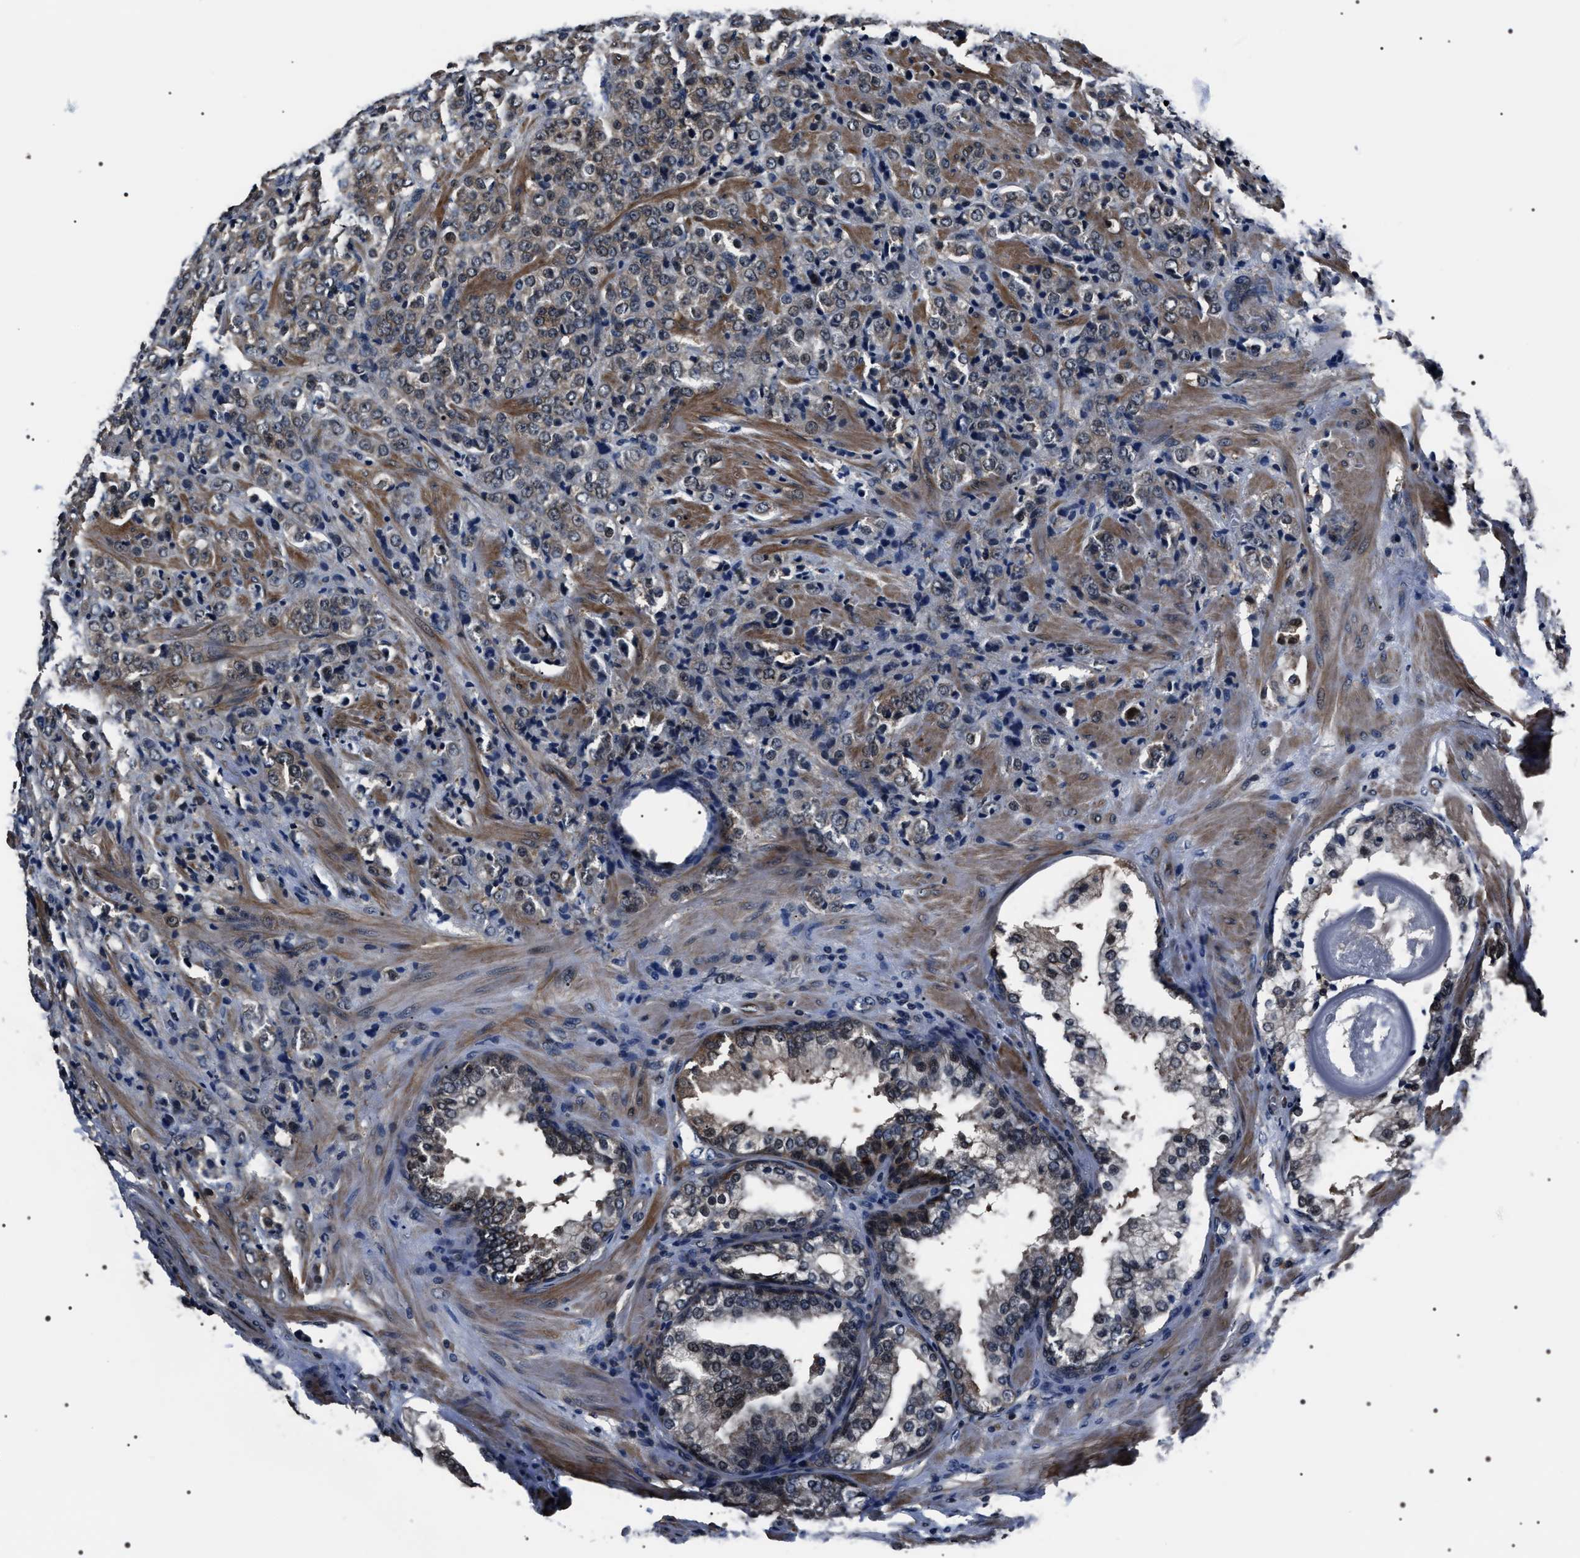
{"staining": {"intensity": "weak", "quantity": "<25%", "location": "cytoplasmic/membranous"}, "tissue": "prostate cancer", "cell_type": "Tumor cells", "image_type": "cancer", "snomed": [{"axis": "morphology", "description": "Adenocarcinoma, Medium grade"}, {"axis": "topography", "description": "Prostate"}], "caption": "An image of prostate adenocarcinoma (medium-grade) stained for a protein shows no brown staining in tumor cells.", "gene": "SIPA1", "patient": {"sex": "male", "age": 70}}